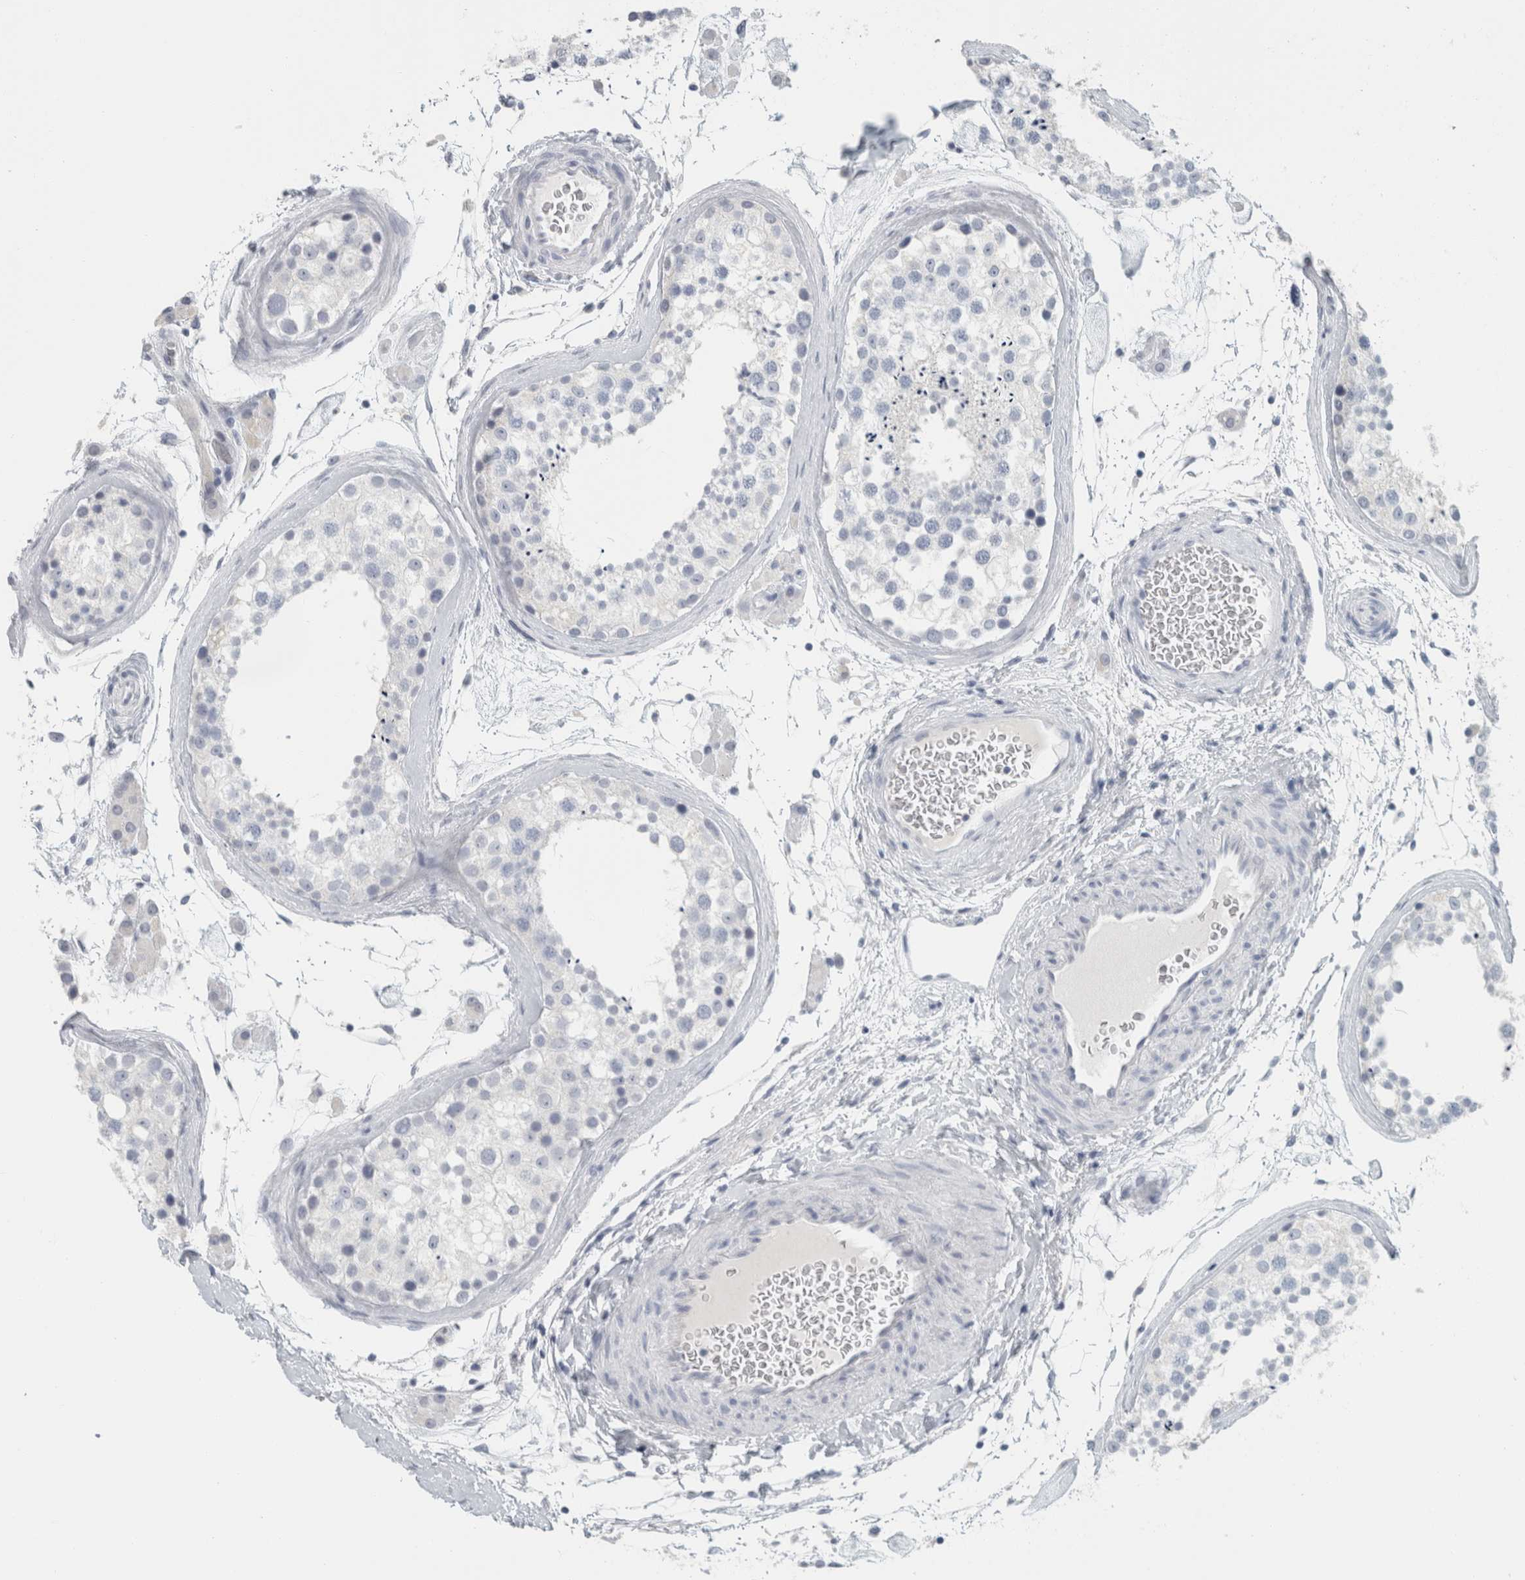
{"staining": {"intensity": "negative", "quantity": "none", "location": "none"}, "tissue": "testis", "cell_type": "Cells in seminiferous ducts", "image_type": "normal", "snomed": [{"axis": "morphology", "description": "Normal tissue, NOS"}, {"axis": "topography", "description": "Testis"}], "caption": "The immunohistochemistry (IHC) image has no significant staining in cells in seminiferous ducts of testis.", "gene": "SLC28A3", "patient": {"sex": "male", "age": 46}}